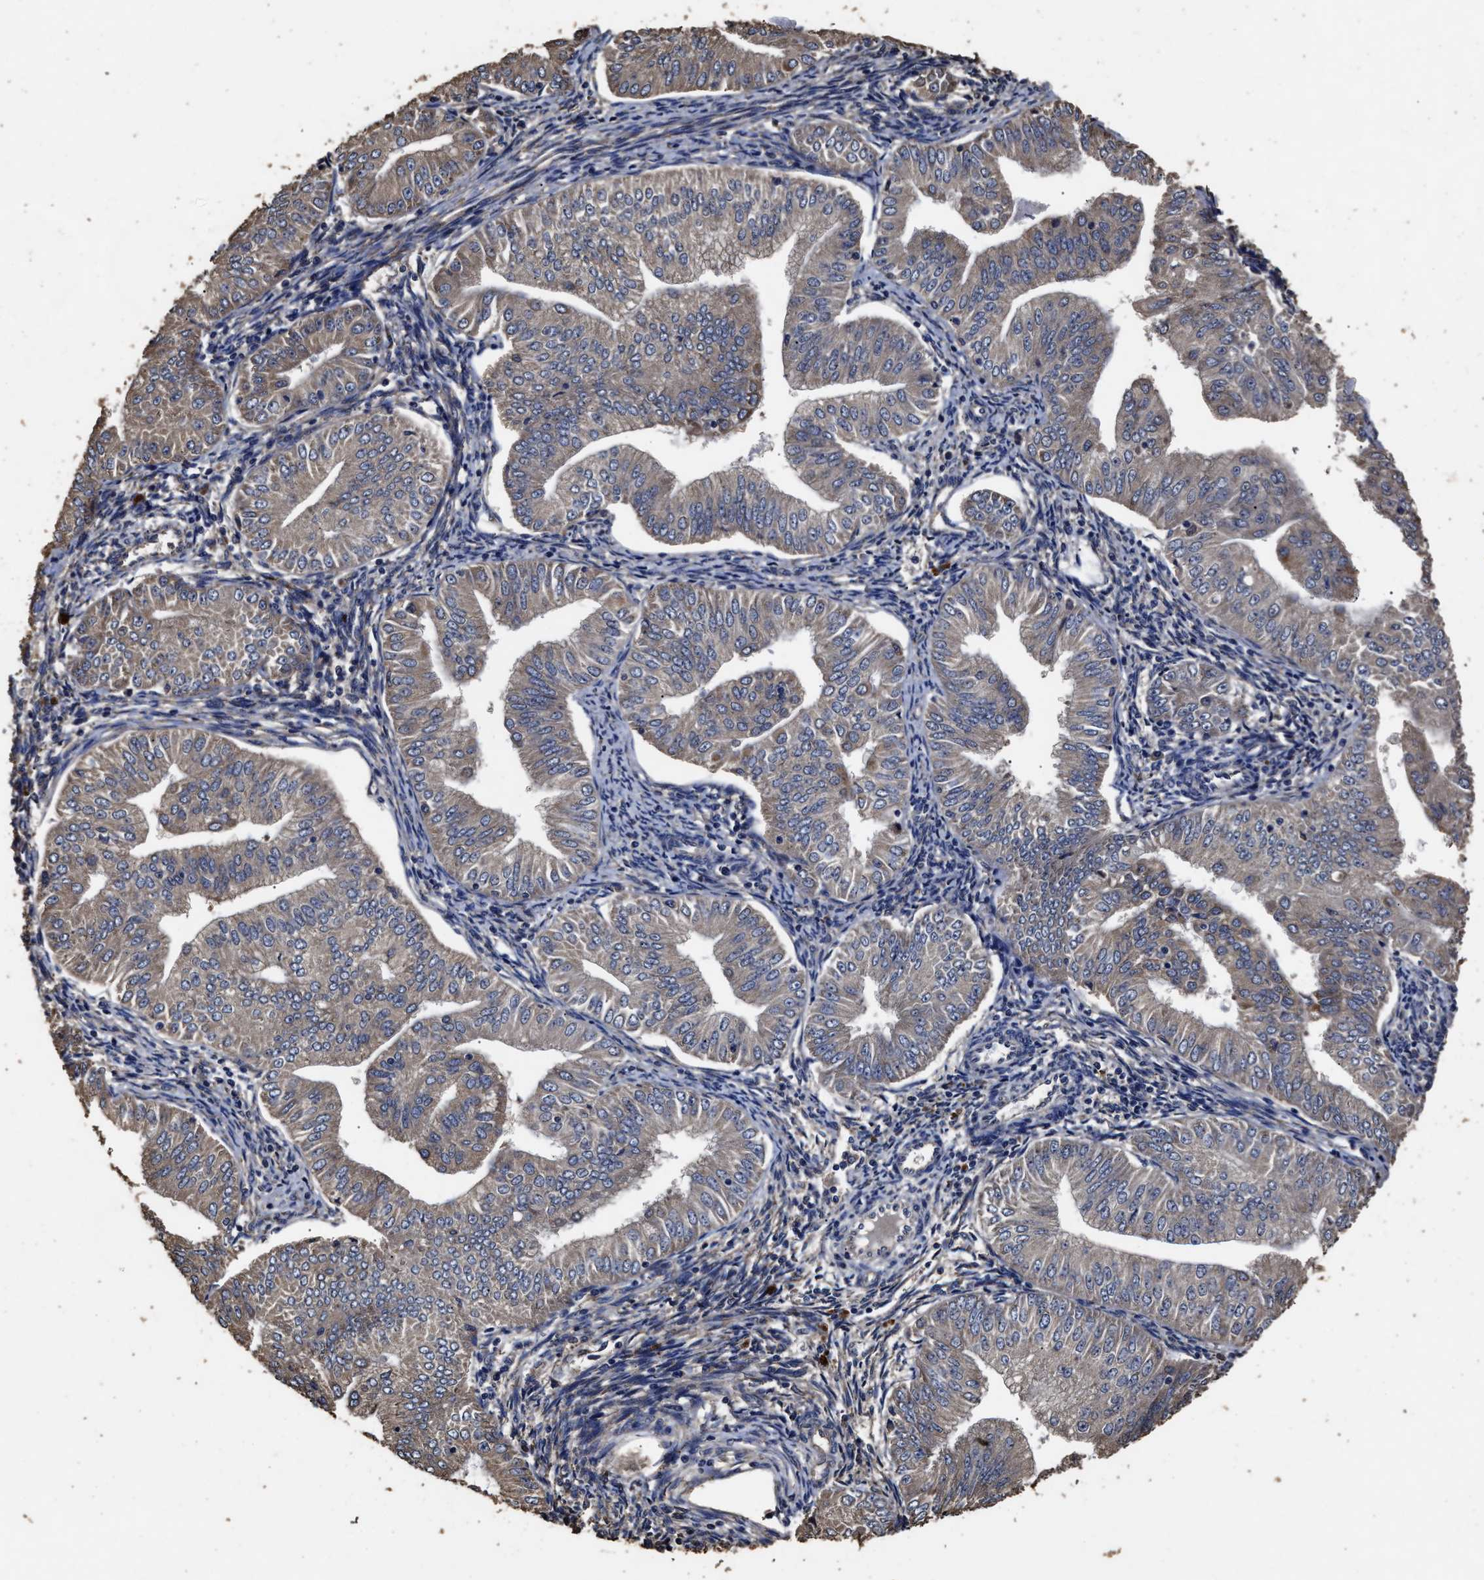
{"staining": {"intensity": "weak", "quantity": ">75%", "location": "cytoplasmic/membranous"}, "tissue": "endometrial cancer", "cell_type": "Tumor cells", "image_type": "cancer", "snomed": [{"axis": "morphology", "description": "Normal tissue, NOS"}, {"axis": "morphology", "description": "Adenocarcinoma, NOS"}, {"axis": "topography", "description": "Endometrium"}], "caption": "Protein staining by immunohistochemistry exhibits weak cytoplasmic/membranous expression in approximately >75% of tumor cells in adenocarcinoma (endometrial). (DAB (3,3'-diaminobenzidine) IHC with brightfield microscopy, high magnification).", "gene": "PPM1K", "patient": {"sex": "female", "age": 53}}